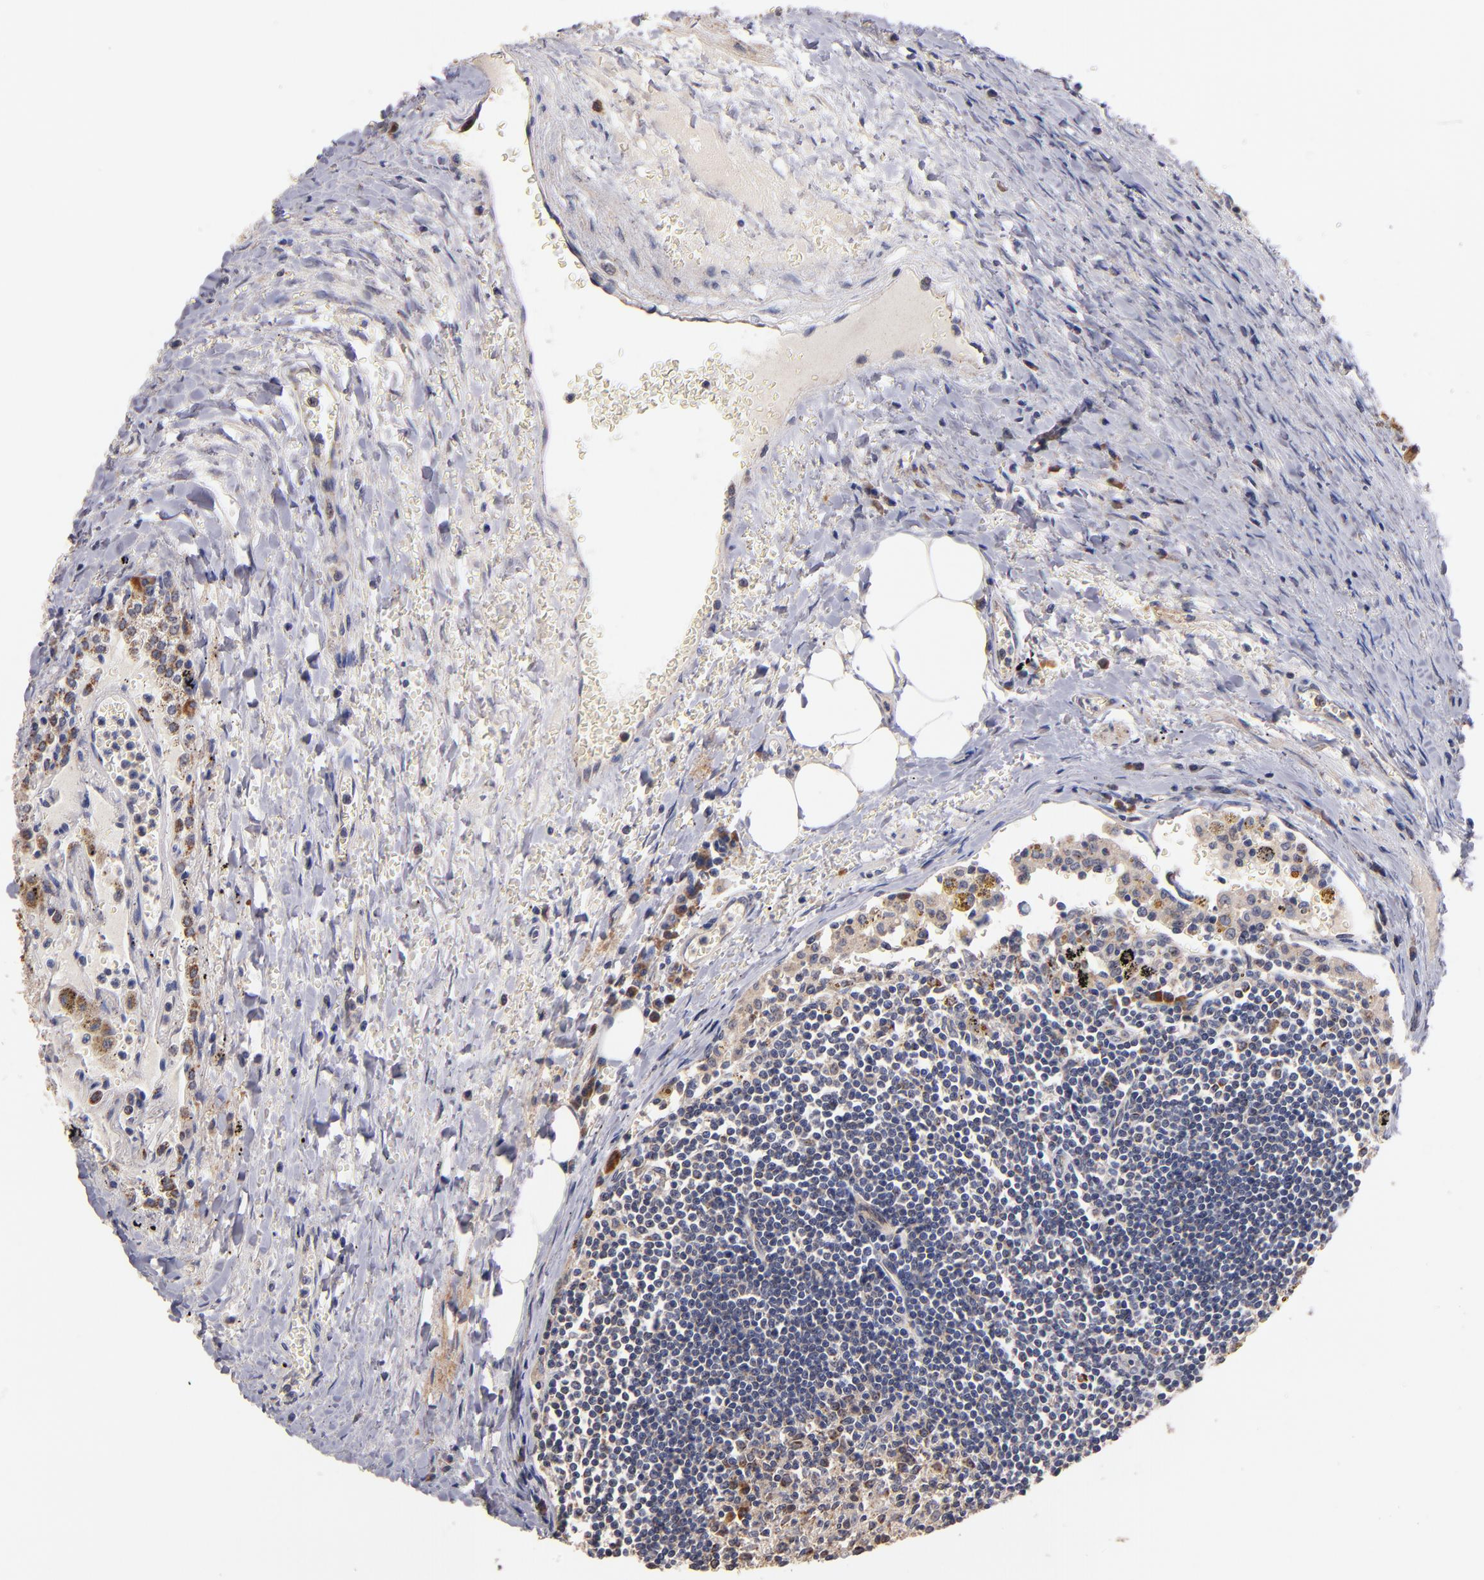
{"staining": {"intensity": "moderate", "quantity": ">75%", "location": "cytoplasmic/membranous"}, "tissue": "carcinoid", "cell_type": "Tumor cells", "image_type": "cancer", "snomed": [{"axis": "morphology", "description": "Carcinoid, malignant, NOS"}, {"axis": "topography", "description": "Bronchus"}], "caption": "A micrograph showing moderate cytoplasmic/membranous positivity in about >75% of tumor cells in carcinoid (malignant), as visualized by brown immunohistochemical staining.", "gene": "DIABLO", "patient": {"sex": "male", "age": 55}}